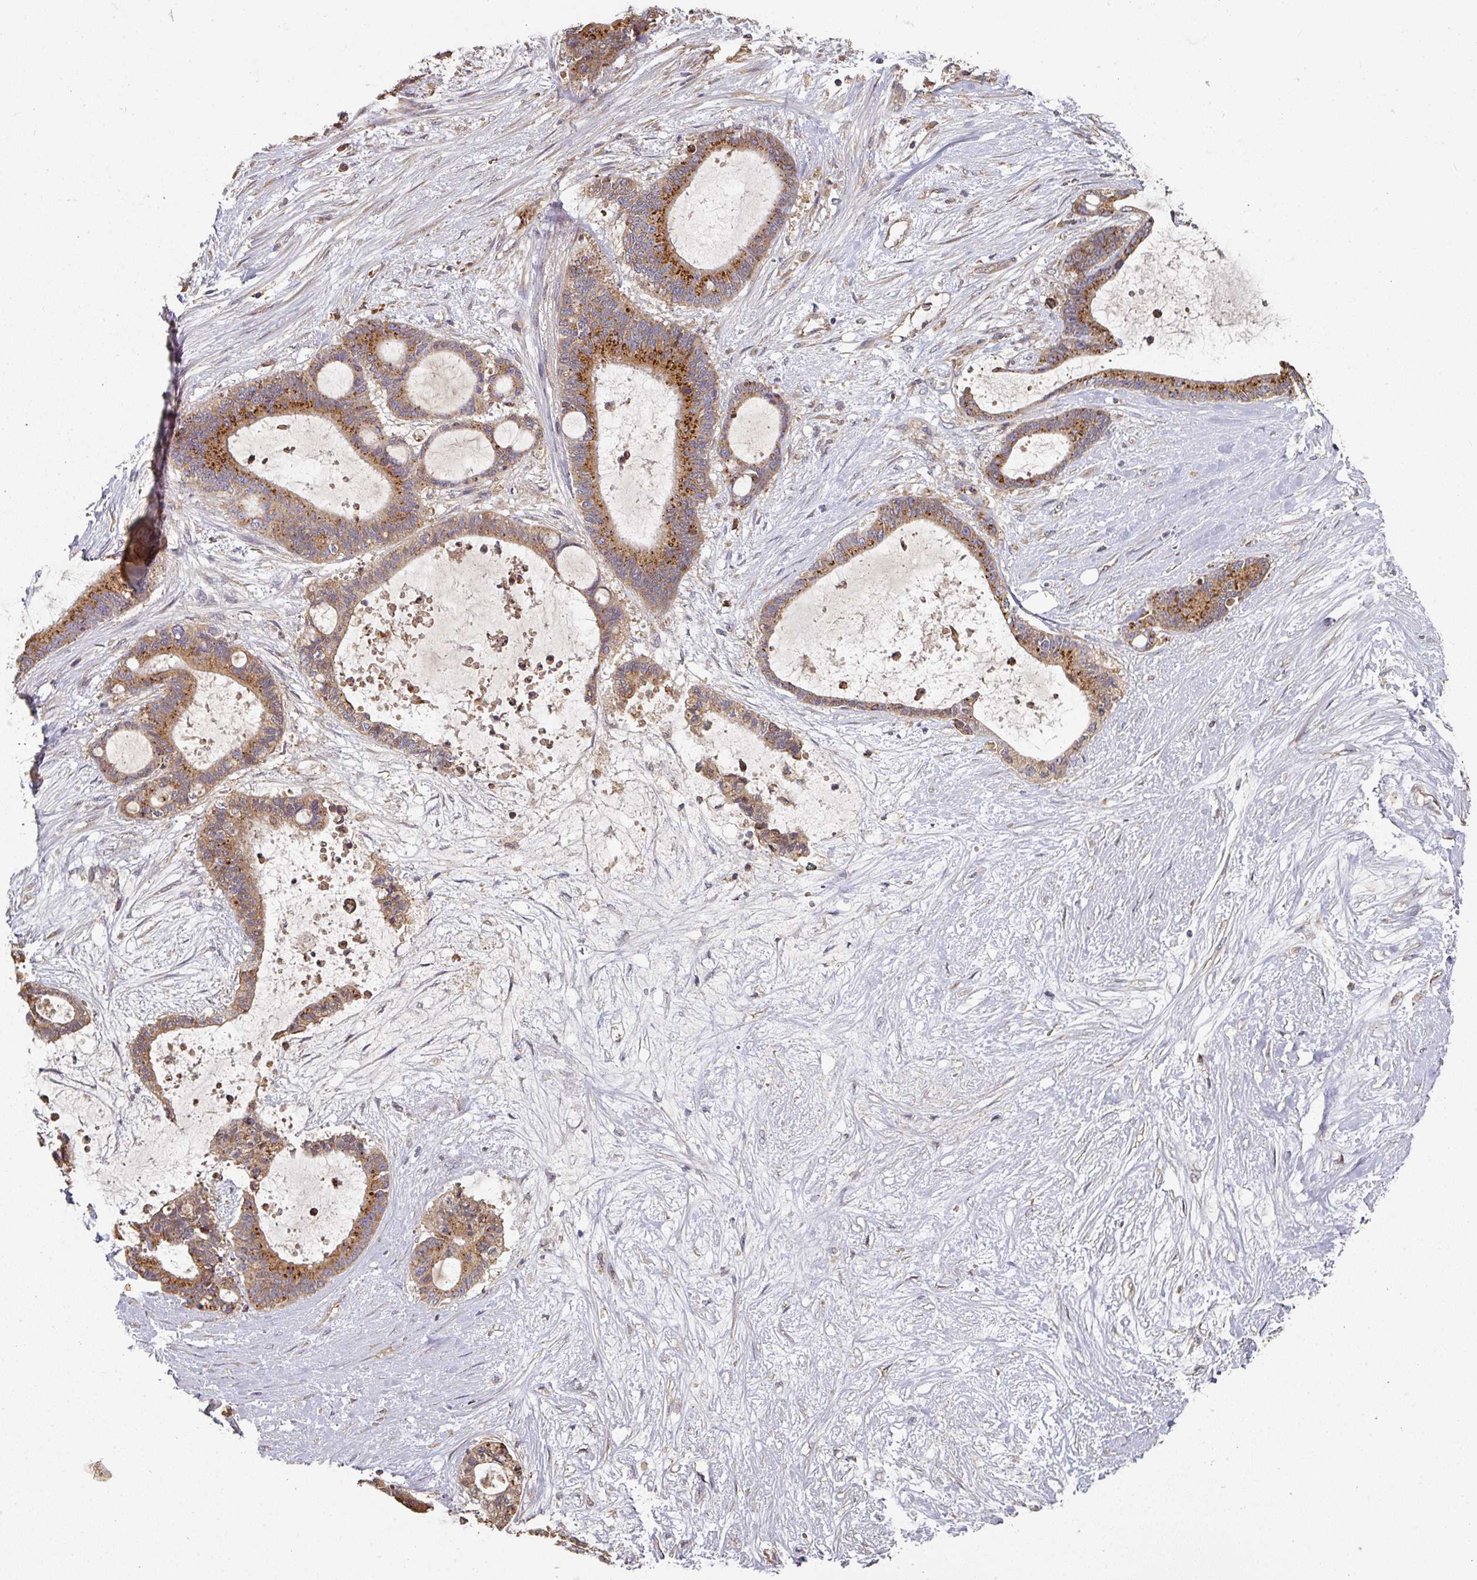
{"staining": {"intensity": "strong", "quantity": ">75%", "location": "cytoplasmic/membranous"}, "tissue": "liver cancer", "cell_type": "Tumor cells", "image_type": "cancer", "snomed": [{"axis": "morphology", "description": "Normal tissue, NOS"}, {"axis": "morphology", "description": "Cholangiocarcinoma"}, {"axis": "topography", "description": "Liver"}, {"axis": "topography", "description": "Peripheral nerve tissue"}], "caption": "Protein staining reveals strong cytoplasmic/membranous positivity in approximately >75% of tumor cells in liver cancer (cholangiocarcinoma).", "gene": "EDEM2", "patient": {"sex": "female", "age": 73}}